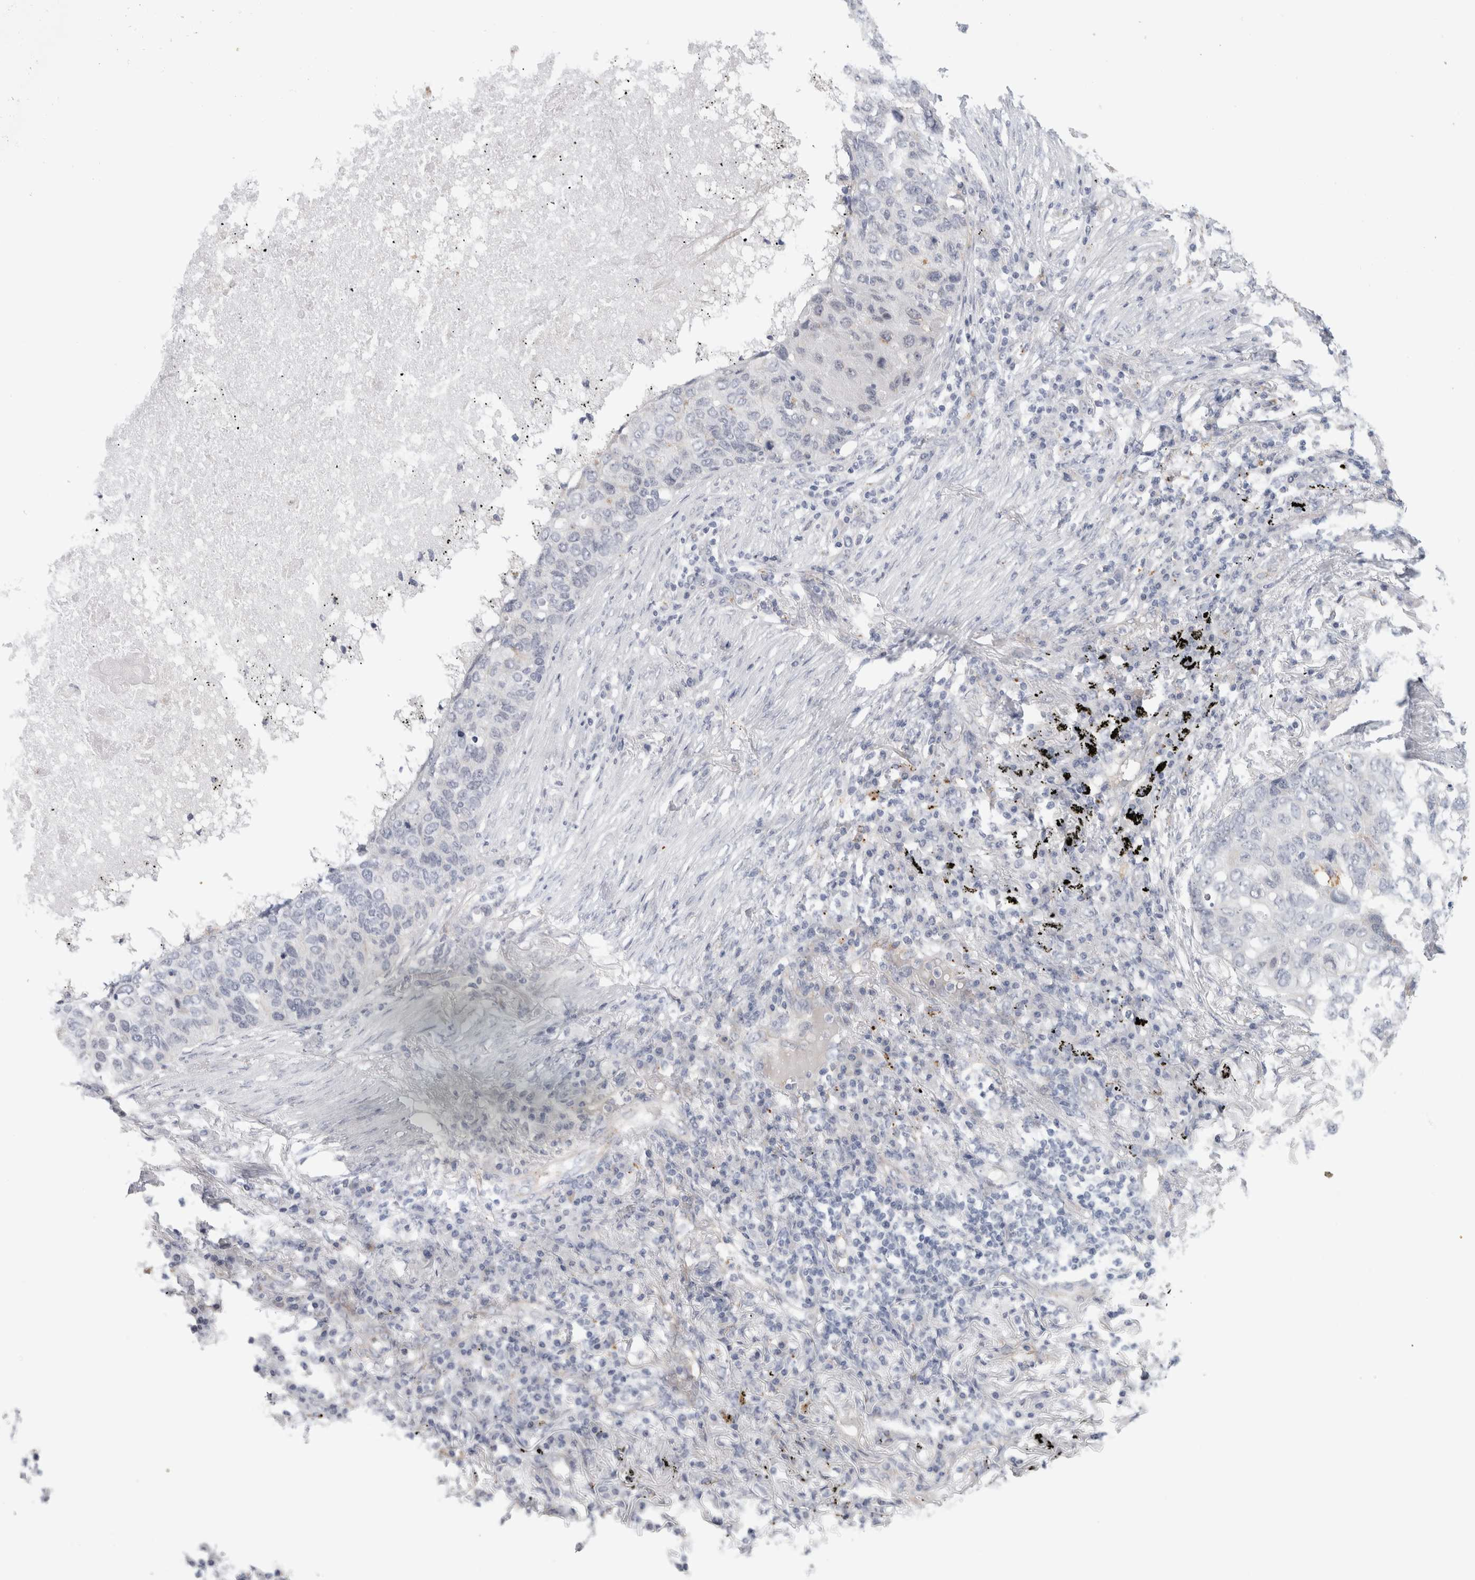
{"staining": {"intensity": "negative", "quantity": "none", "location": "none"}, "tissue": "lung cancer", "cell_type": "Tumor cells", "image_type": "cancer", "snomed": [{"axis": "morphology", "description": "Squamous cell carcinoma, NOS"}, {"axis": "topography", "description": "Lung"}], "caption": "Immunohistochemistry photomicrograph of lung cancer stained for a protein (brown), which reveals no positivity in tumor cells.", "gene": "ANKMY1", "patient": {"sex": "female", "age": 63}}